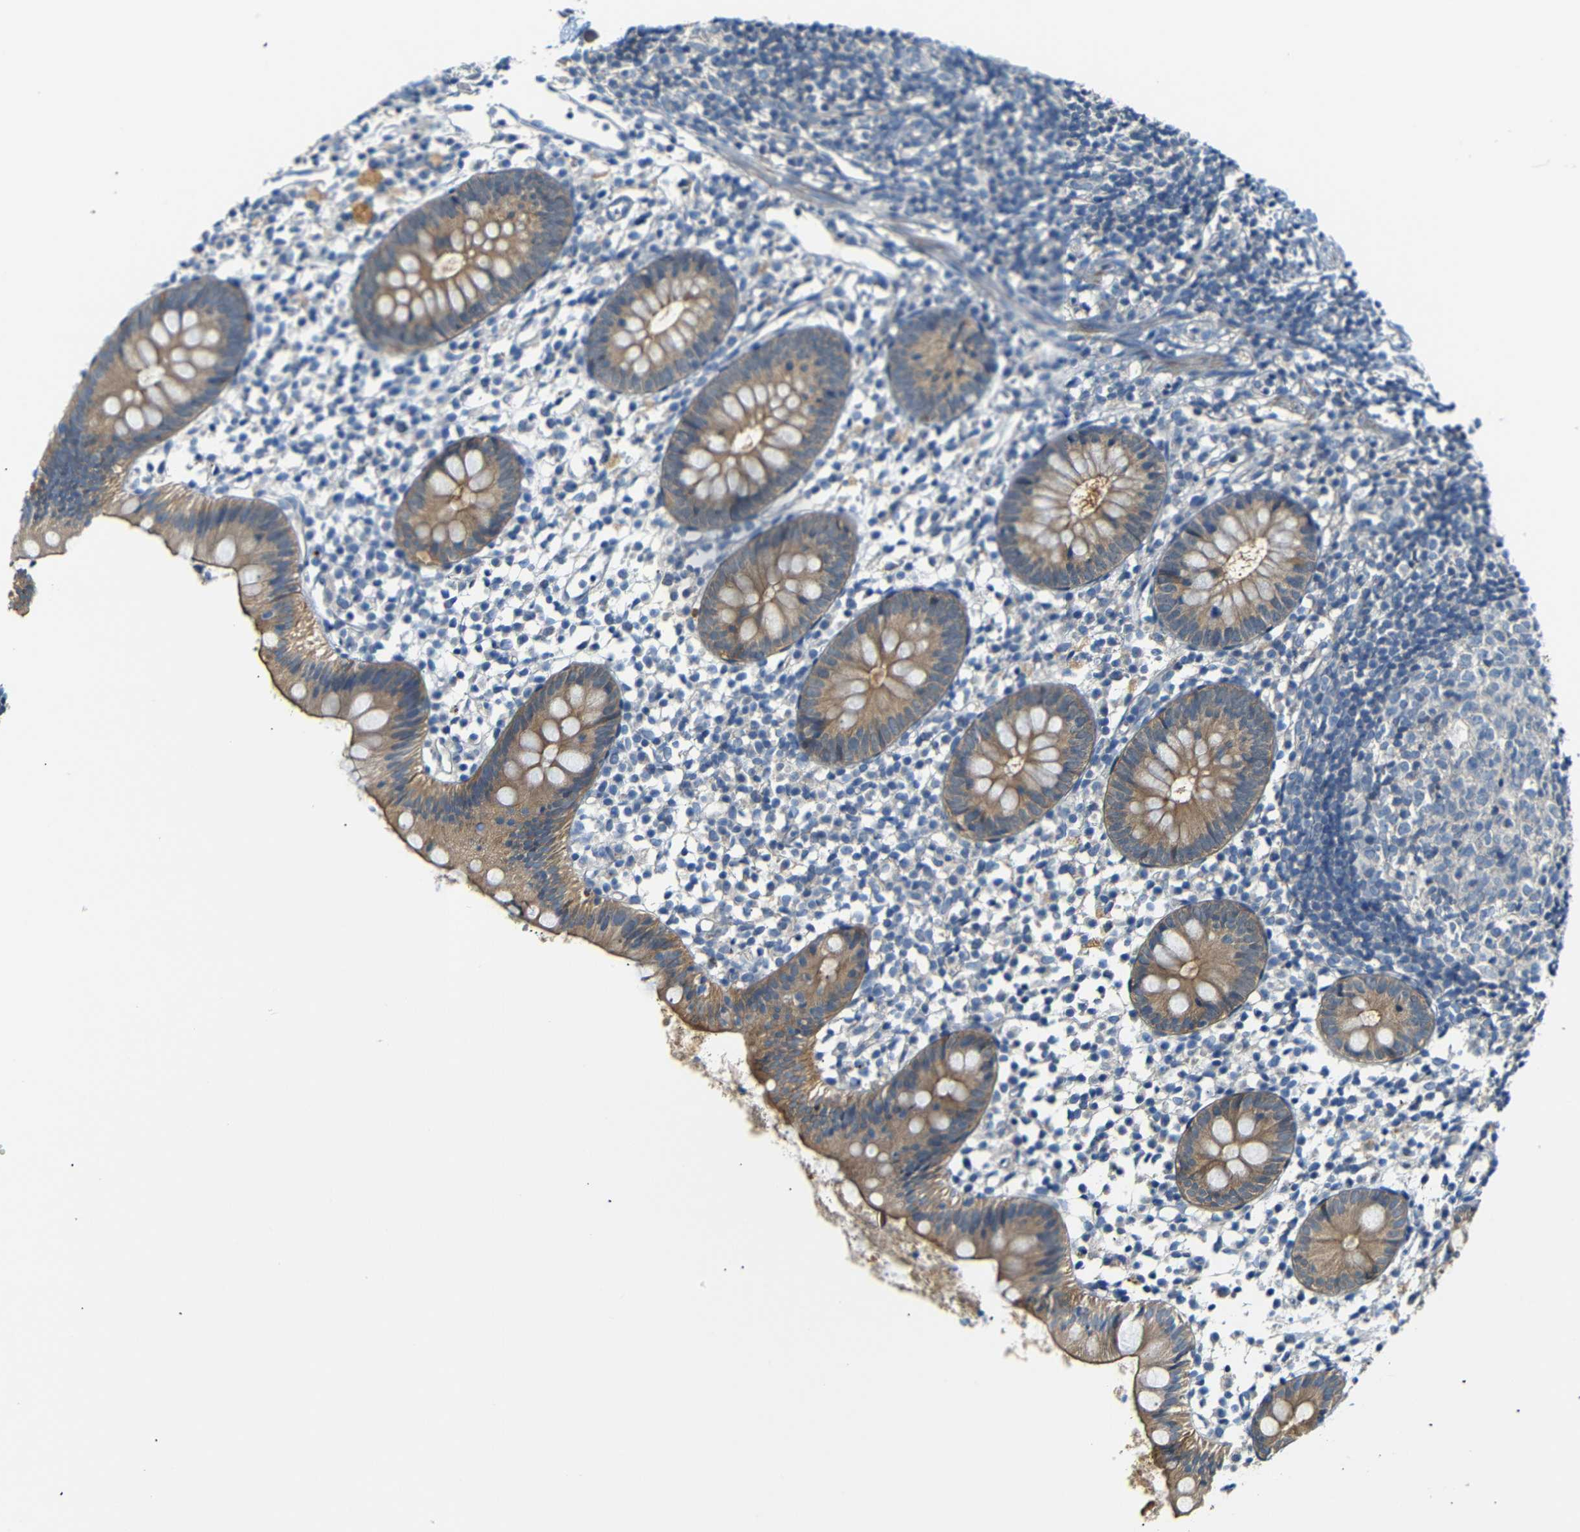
{"staining": {"intensity": "moderate", "quantity": ">75%", "location": "cytoplasmic/membranous"}, "tissue": "appendix", "cell_type": "Glandular cells", "image_type": "normal", "snomed": [{"axis": "morphology", "description": "Normal tissue, NOS"}, {"axis": "topography", "description": "Appendix"}], "caption": "This histopathology image displays normal appendix stained with immunohistochemistry to label a protein in brown. The cytoplasmic/membranous of glandular cells show moderate positivity for the protein. Nuclei are counter-stained blue.", "gene": "SFN", "patient": {"sex": "female", "age": 20}}